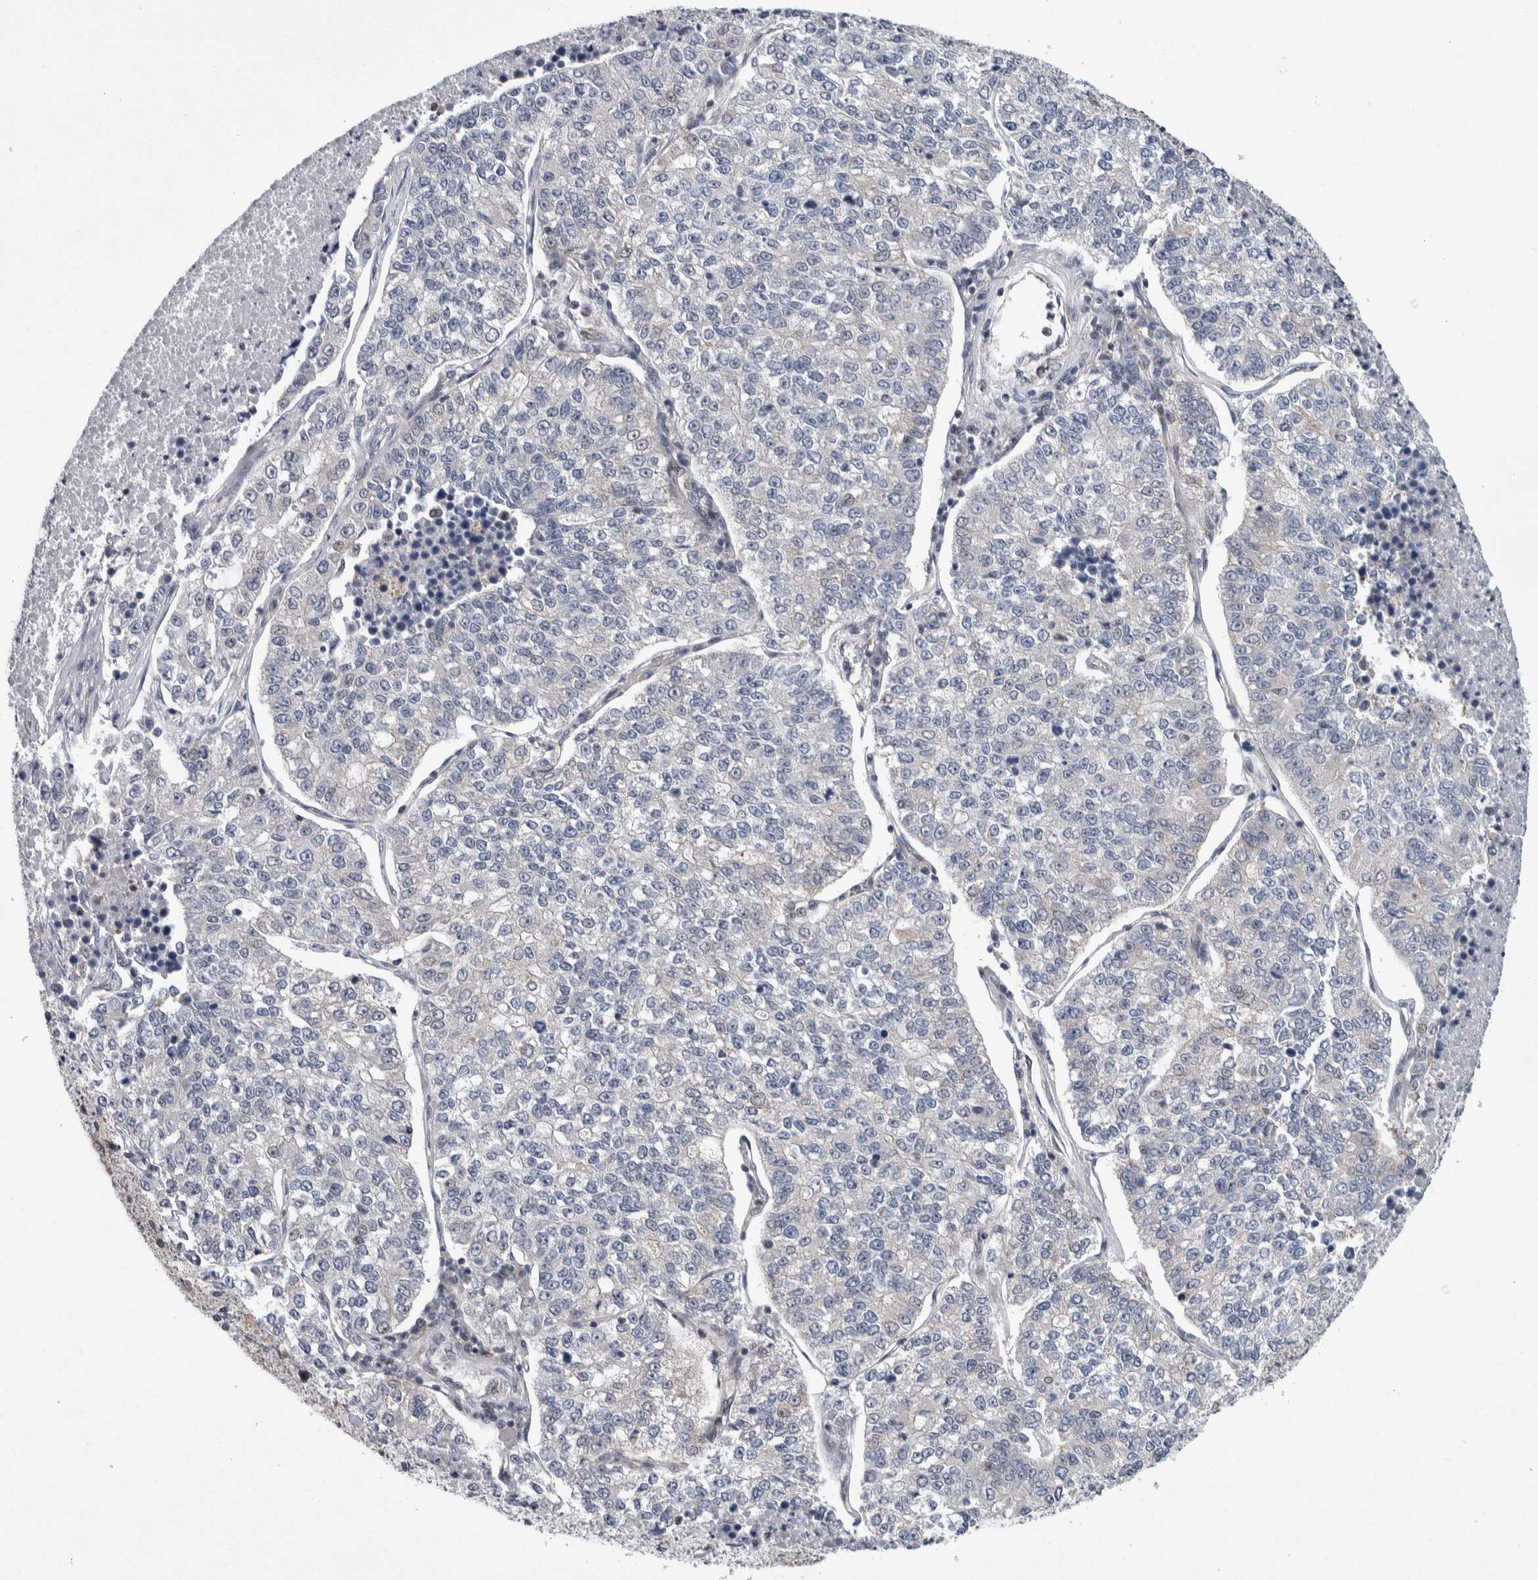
{"staining": {"intensity": "negative", "quantity": "none", "location": "none"}, "tissue": "lung cancer", "cell_type": "Tumor cells", "image_type": "cancer", "snomed": [{"axis": "morphology", "description": "Adenocarcinoma, NOS"}, {"axis": "topography", "description": "Lung"}], "caption": "Tumor cells show no significant expression in lung cancer (adenocarcinoma).", "gene": "PTPA", "patient": {"sex": "male", "age": 49}}